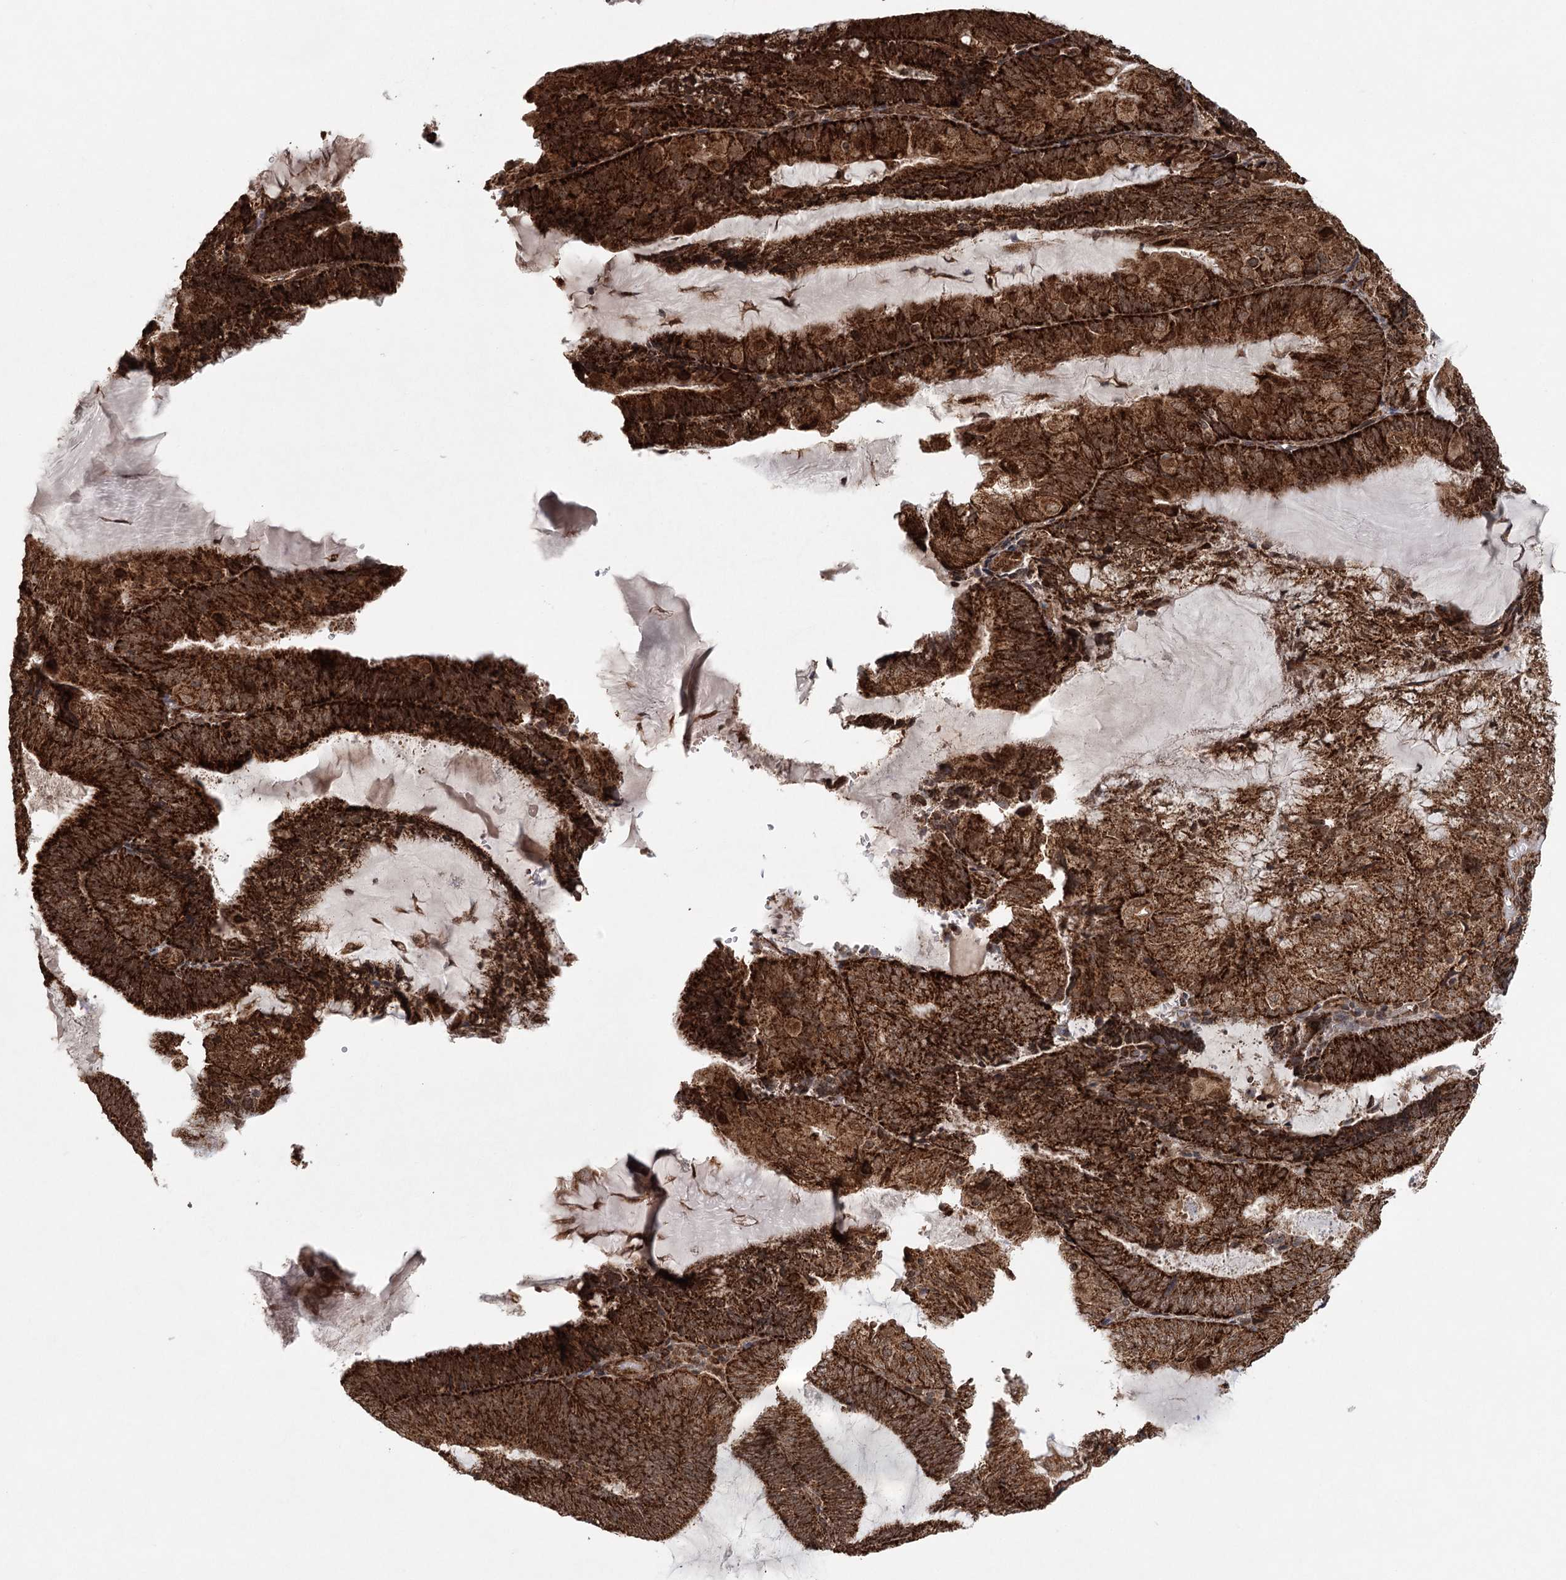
{"staining": {"intensity": "strong", "quantity": ">75%", "location": "cytoplasmic/membranous"}, "tissue": "endometrial cancer", "cell_type": "Tumor cells", "image_type": "cancer", "snomed": [{"axis": "morphology", "description": "Adenocarcinoma, NOS"}, {"axis": "topography", "description": "Endometrium"}], "caption": "A high amount of strong cytoplasmic/membranous positivity is appreciated in about >75% of tumor cells in endometrial cancer (adenocarcinoma) tissue.", "gene": "BCKDHA", "patient": {"sex": "female", "age": 81}}